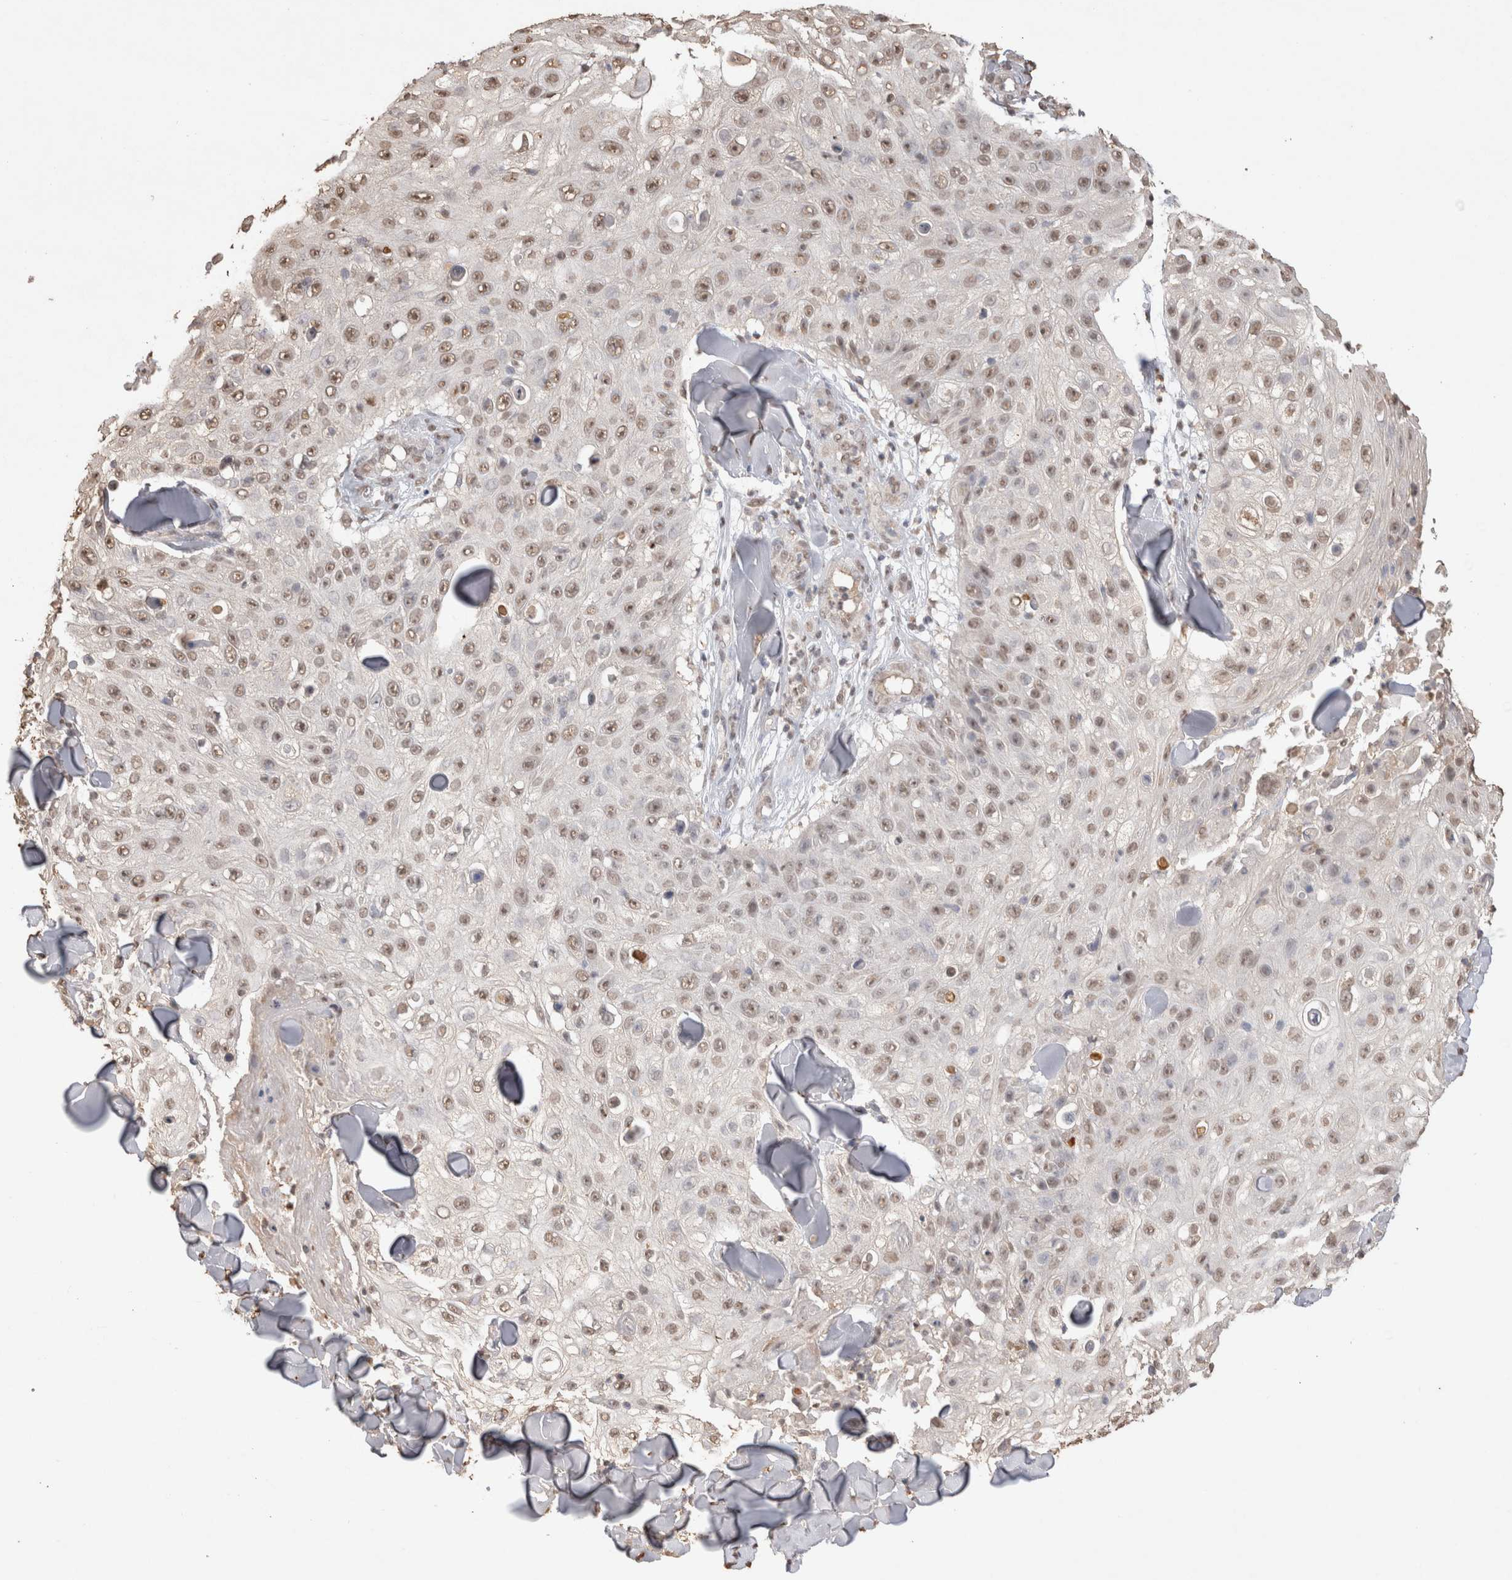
{"staining": {"intensity": "weak", "quantity": ">75%", "location": "nuclear"}, "tissue": "skin cancer", "cell_type": "Tumor cells", "image_type": "cancer", "snomed": [{"axis": "morphology", "description": "Squamous cell carcinoma, NOS"}, {"axis": "topography", "description": "Skin"}], "caption": "The micrograph reveals immunohistochemical staining of skin squamous cell carcinoma. There is weak nuclear expression is appreciated in about >75% of tumor cells. Using DAB (brown) and hematoxylin (blue) stains, captured at high magnification using brightfield microscopy.", "gene": "MLX", "patient": {"sex": "male", "age": 86}}